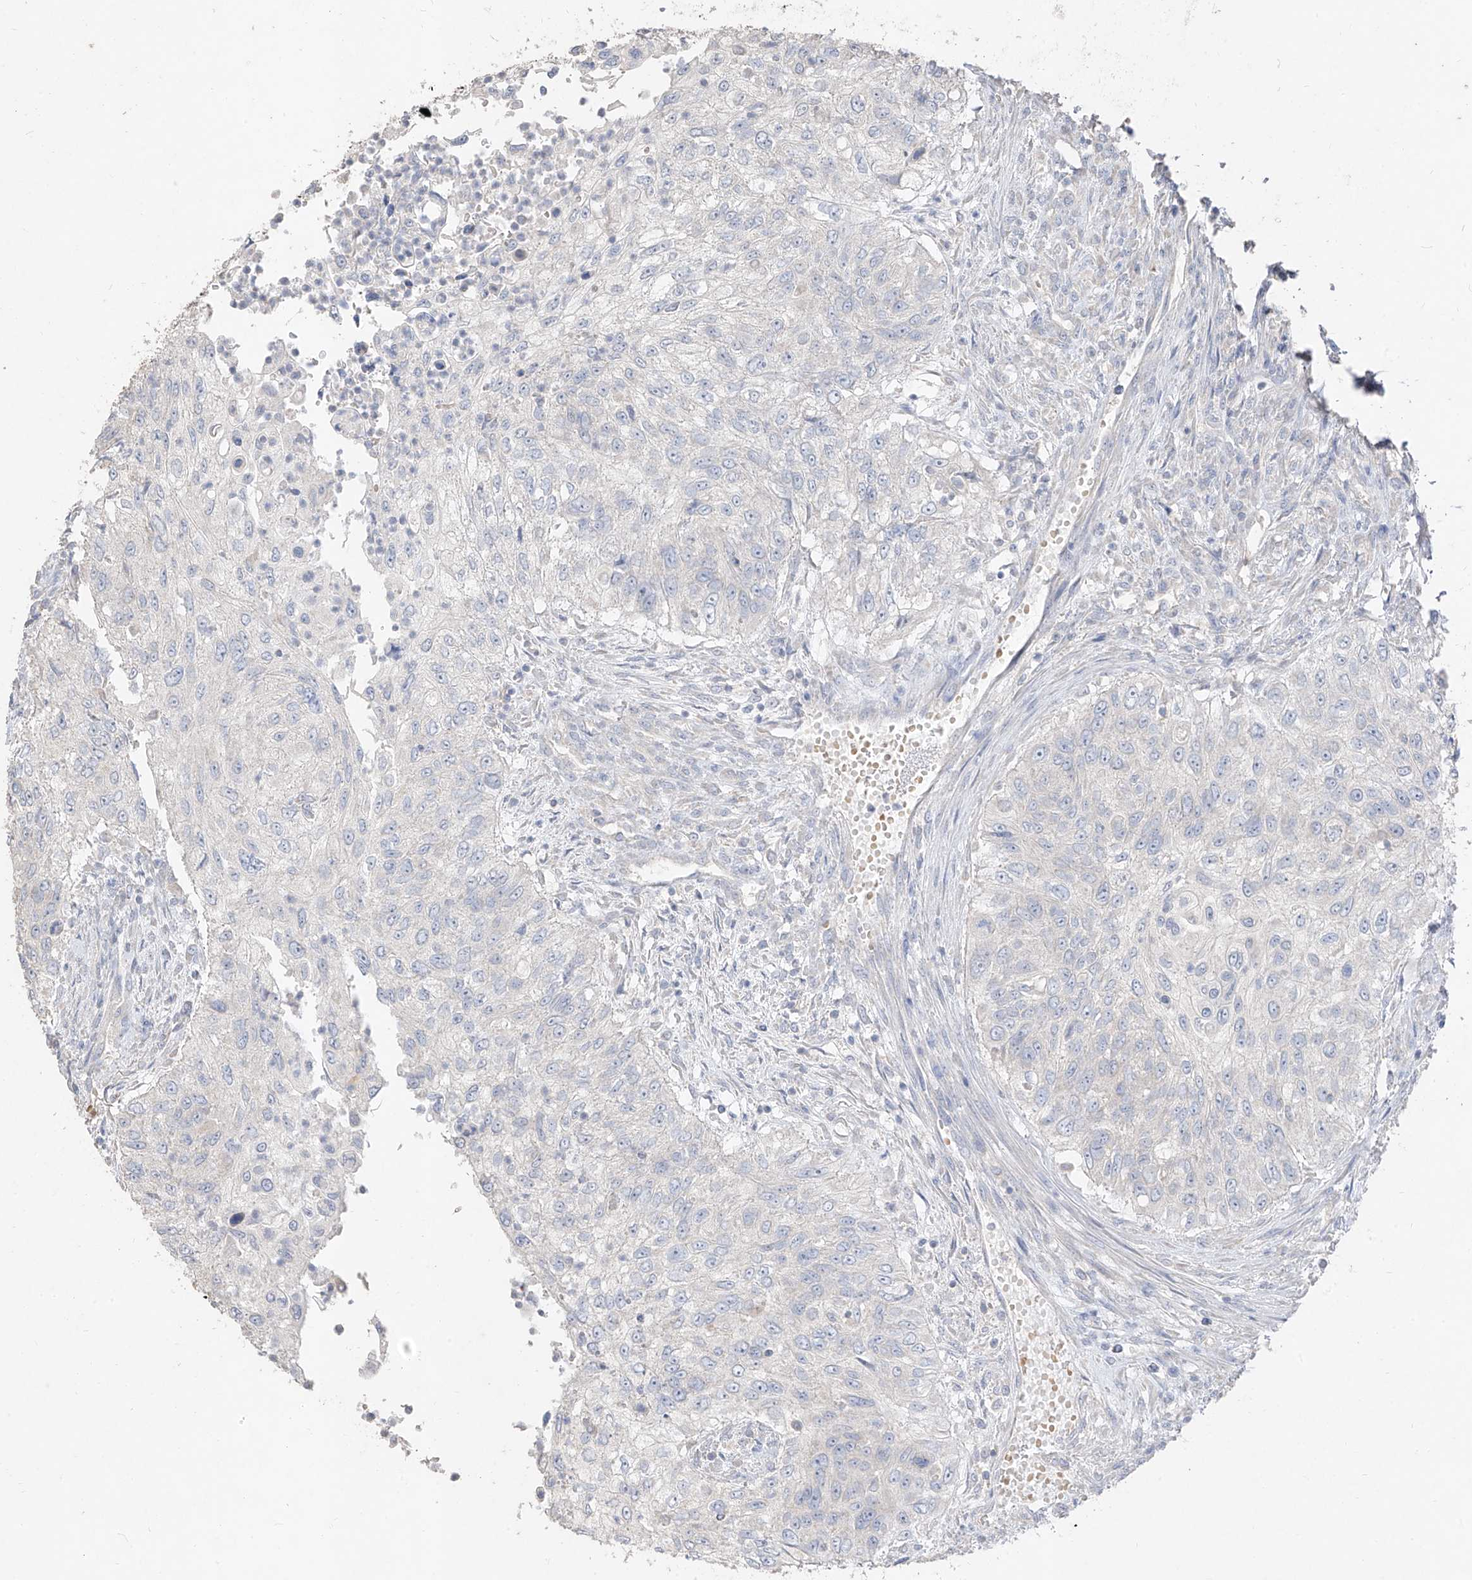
{"staining": {"intensity": "negative", "quantity": "none", "location": "none"}, "tissue": "urothelial cancer", "cell_type": "Tumor cells", "image_type": "cancer", "snomed": [{"axis": "morphology", "description": "Urothelial carcinoma, High grade"}, {"axis": "topography", "description": "Urinary bladder"}], "caption": "High magnification brightfield microscopy of urothelial cancer stained with DAB (brown) and counterstained with hematoxylin (blue): tumor cells show no significant expression.", "gene": "ZZEF1", "patient": {"sex": "female", "age": 60}}